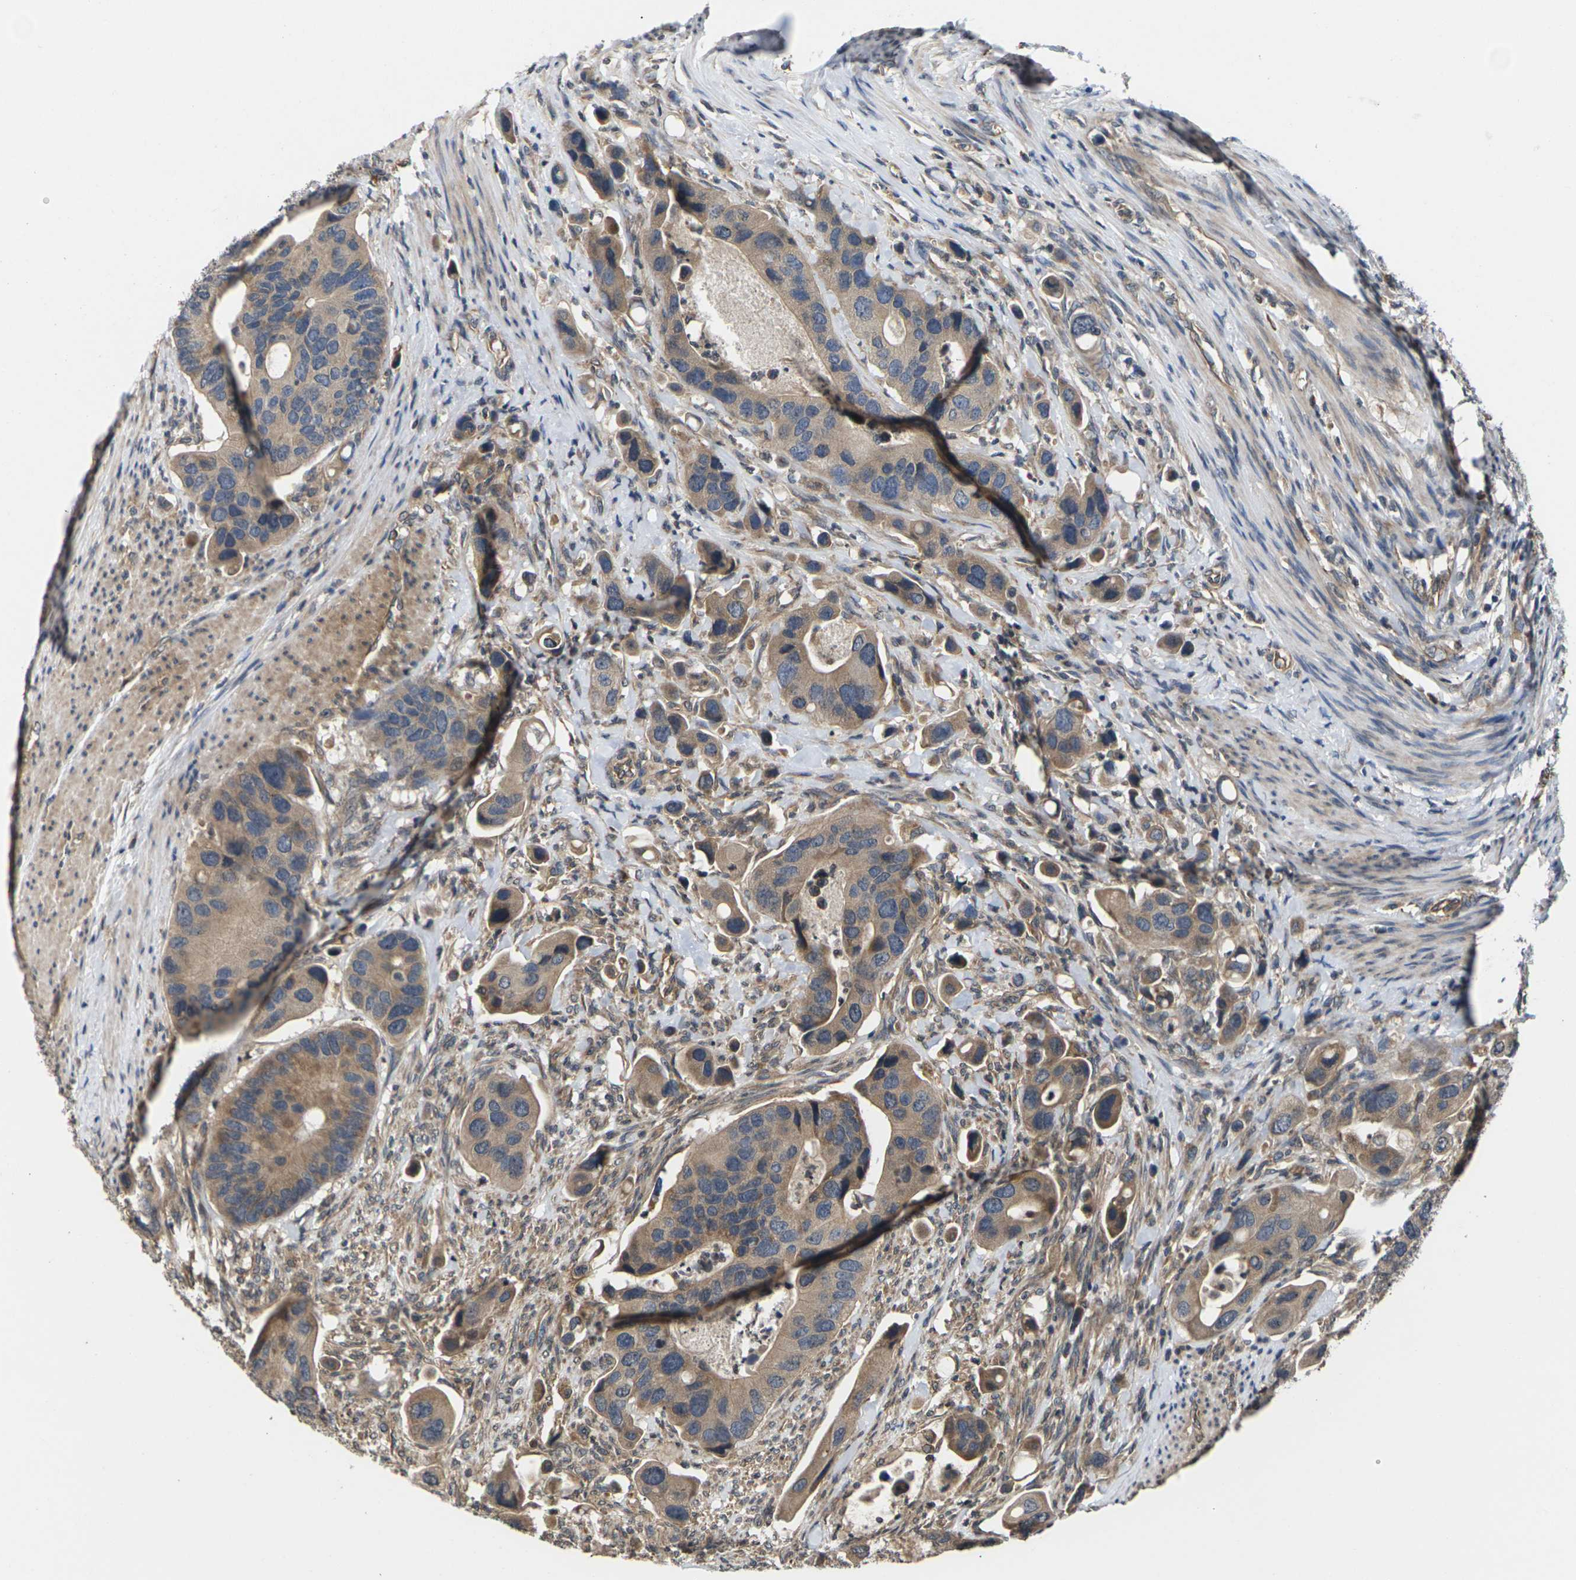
{"staining": {"intensity": "moderate", "quantity": ">75%", "location": "cytoplasmic/membranous"}, "tissue": "colorectal cancer", "cell_type": "Tumor cells", "image_type": "cancer", "snomed": [{"axis": "morphology", "description": "Adenocarcinoma, NOS"}, {"axis": "topography", "description": "Rectum"}], "caption": "Colorectal cancer stained with a brown dye displays moderate cytoplasmic/membranous positive positivity in approximately >75% of tumor cells.", "gene": "DKK2", "patient": {"sex": "female", "age": 57}}